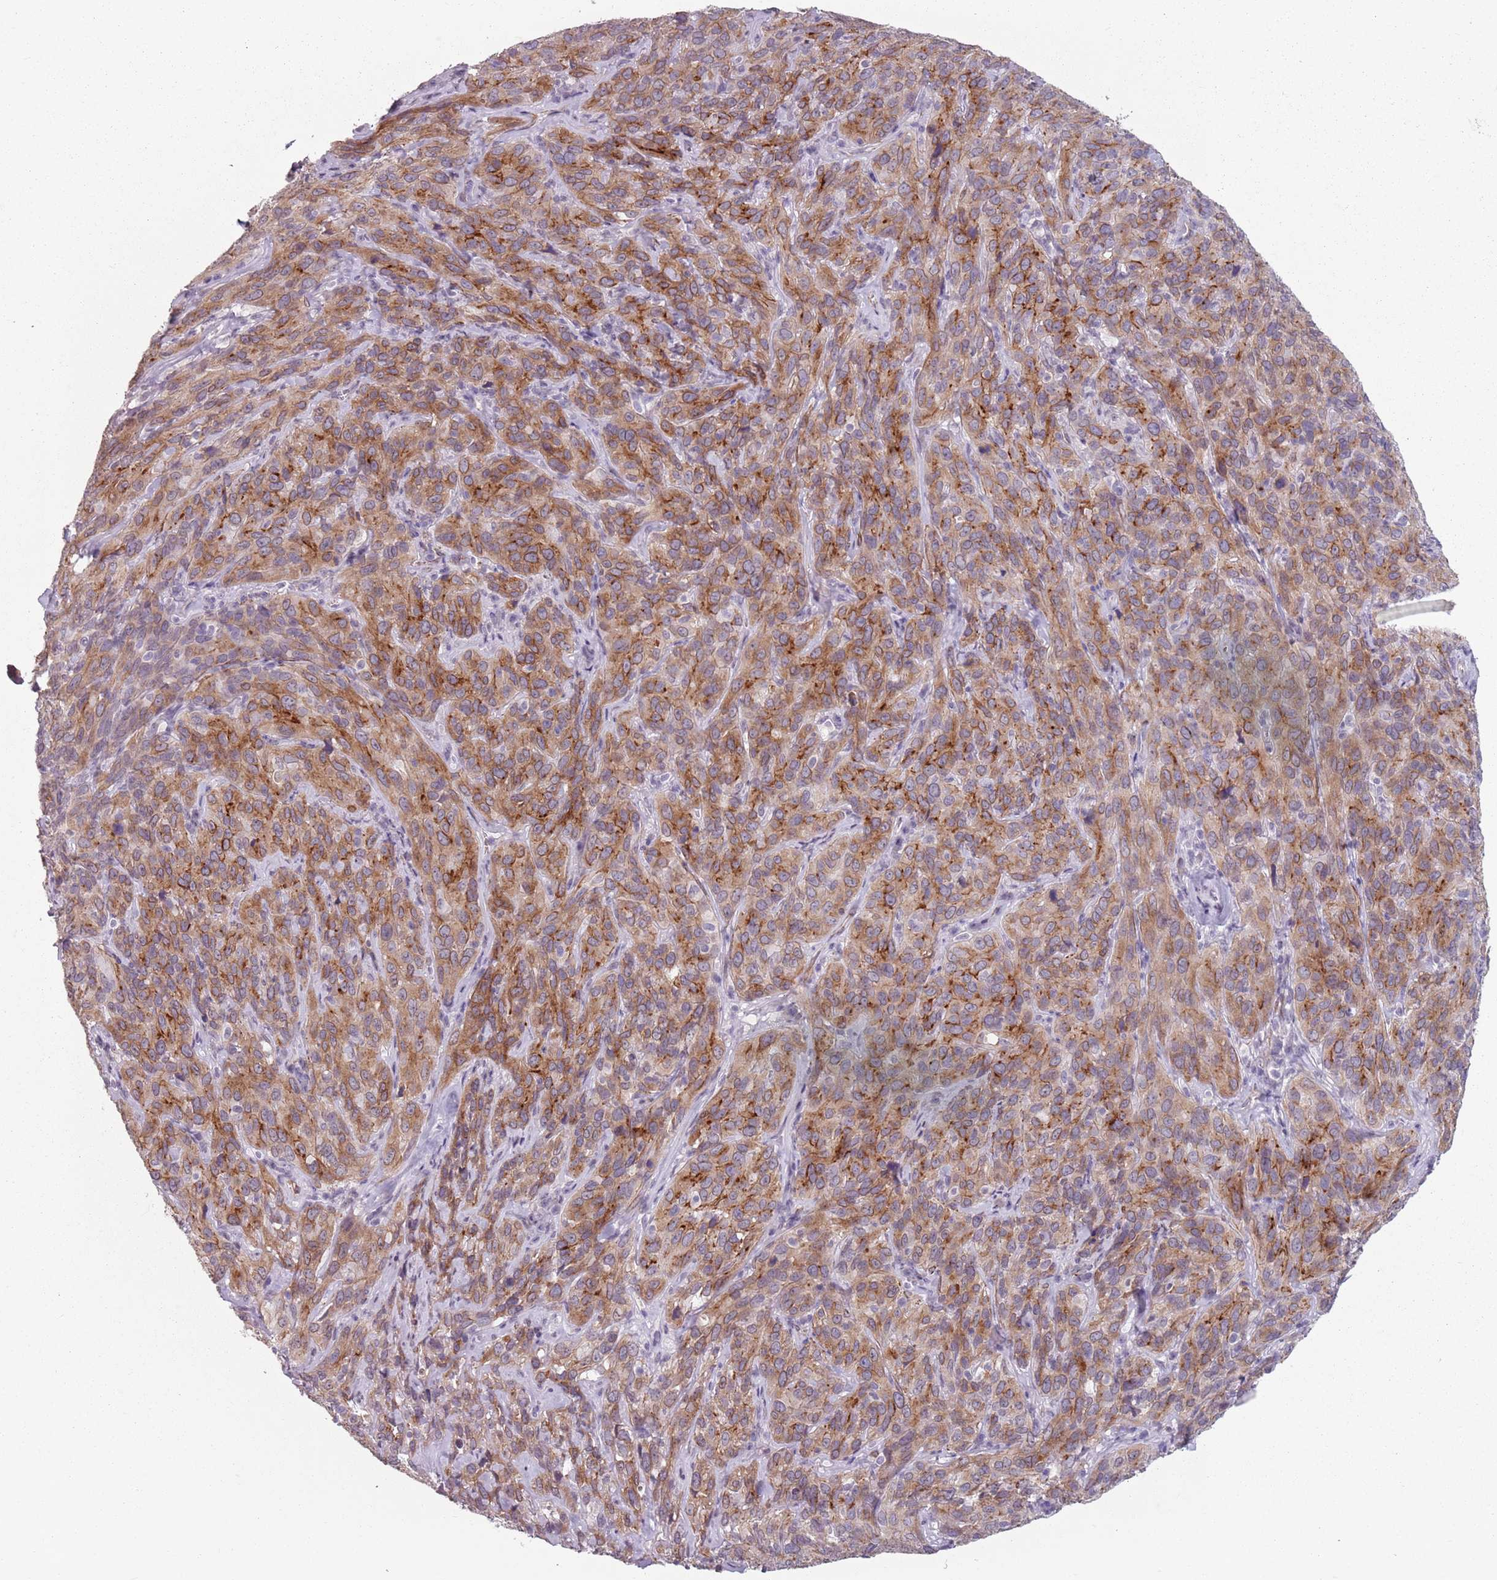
{"staining": {"intensity": "moderate", "quantity": ">75%", "location": "cytoplasmic/membranous"}, "tissue": "cervical cancer", "cell_type": "Tumor cells", "image_type": "cancer", "snomed": [{"axis": "morphology", "description": "Squamous cell carcinoma, NOS"}, {"axis": "topography", "description": "Cervix"}], "caption": "Cervical squamous cell carcinoma stained with a brown dye displays moderate cytoplasmic/membranous positive positivity in approximately >75% of tumor cells.", "gene": "TMC4", "patient": {"sex": "female", "age": 51}}